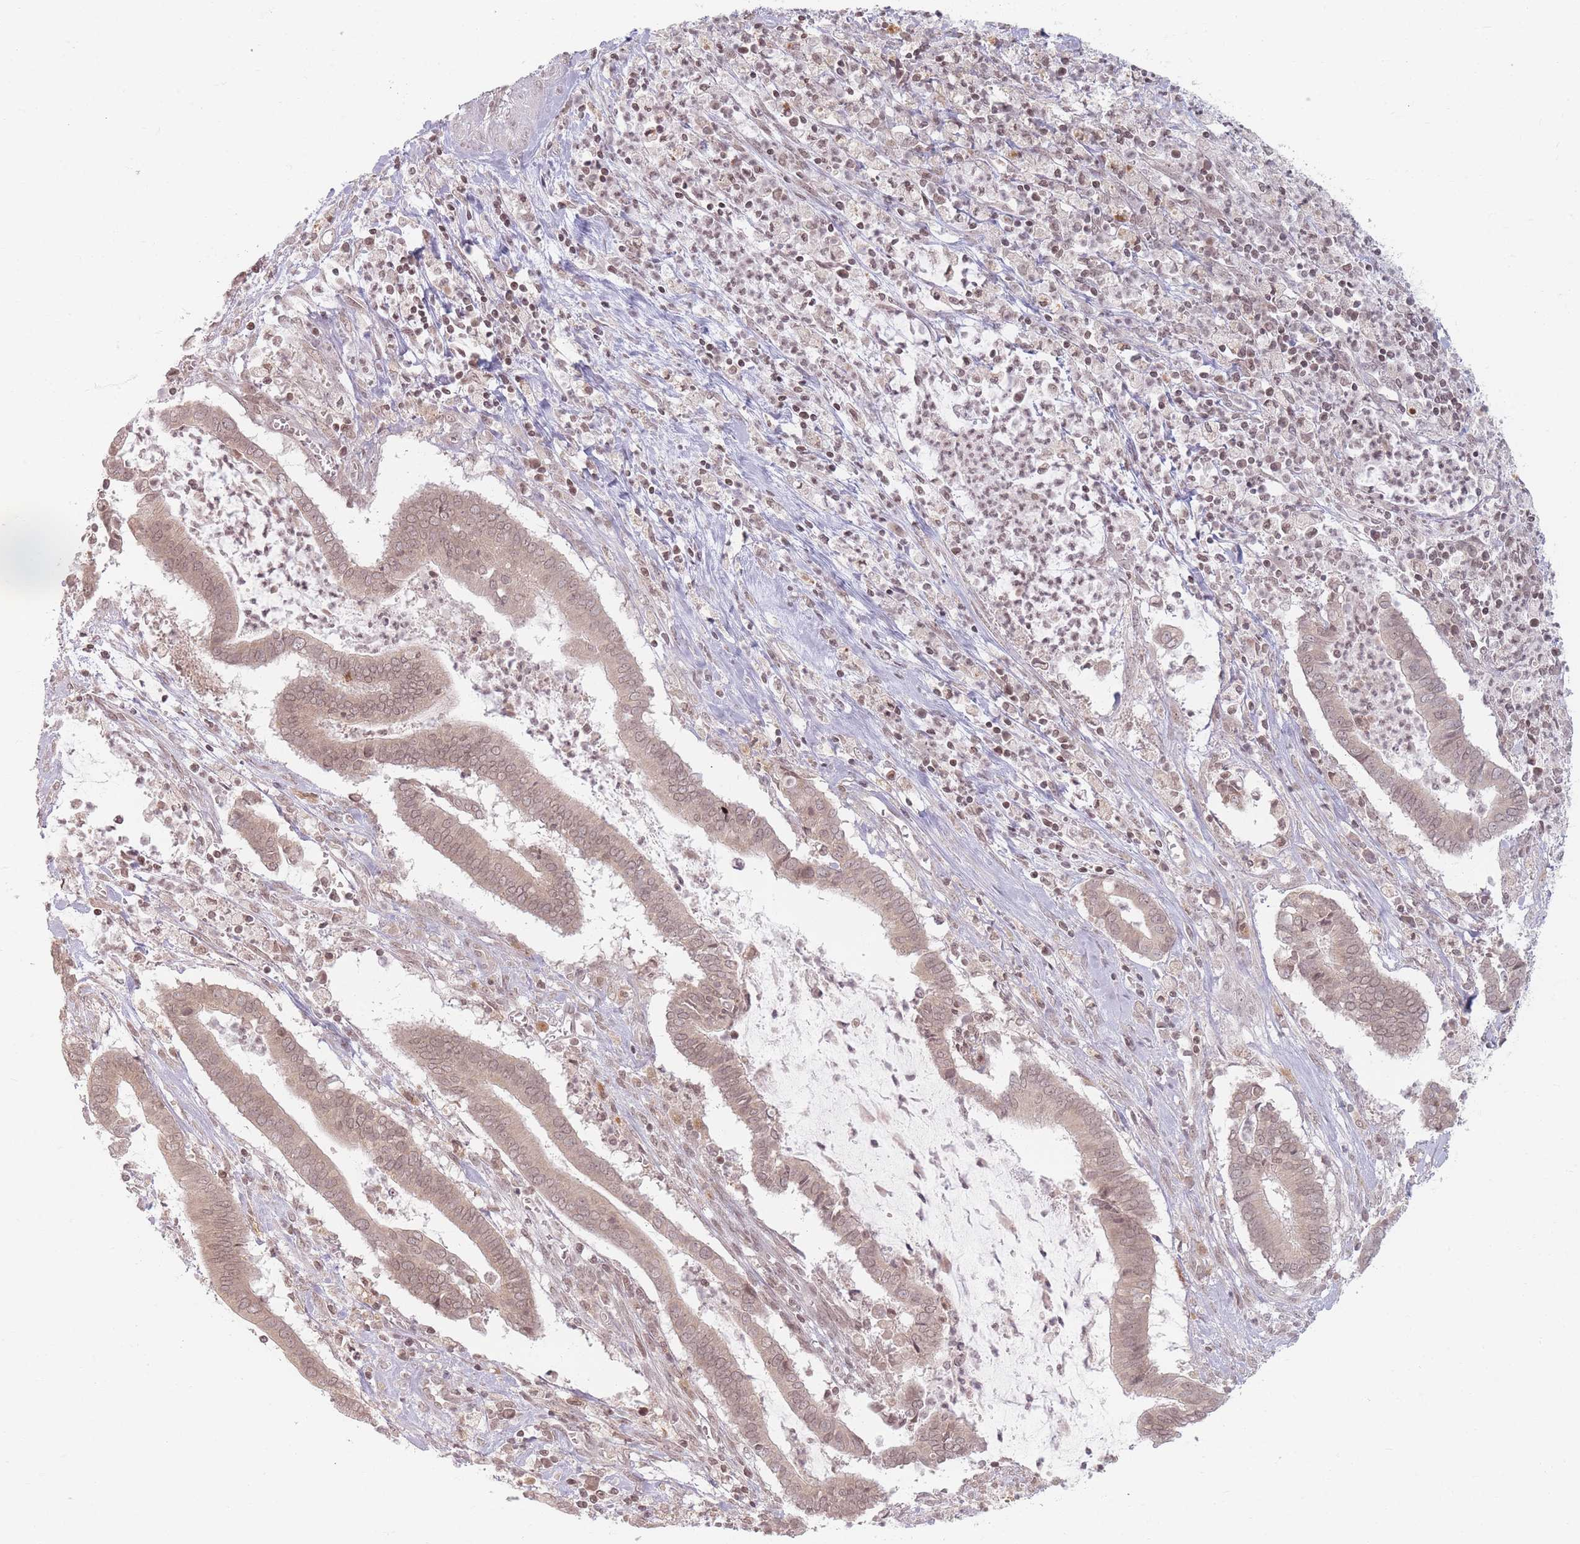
{"staining": {"intensity": "weak", "quantity": ">75%", "location": "cytoplasmic/membranous,nuclear"}, "tissue": "cervical cancer", "cell_type": "Tumor cells", "image_type": "cancer", "snomed": [{"axis": "morphology", "description": "Adenocarcinoma, NOS"}, {"axis": "topography", "description": "Cervix"}], "caption": "Immunohistochemical staining of cervical cancer exhibits low levels of weak cytoplasmic/membranous and nuclear protein positivity in approximately >75% of tumor cells.", "gene": "SPATA45", "patient": {"sex": "female", "age": 44}}